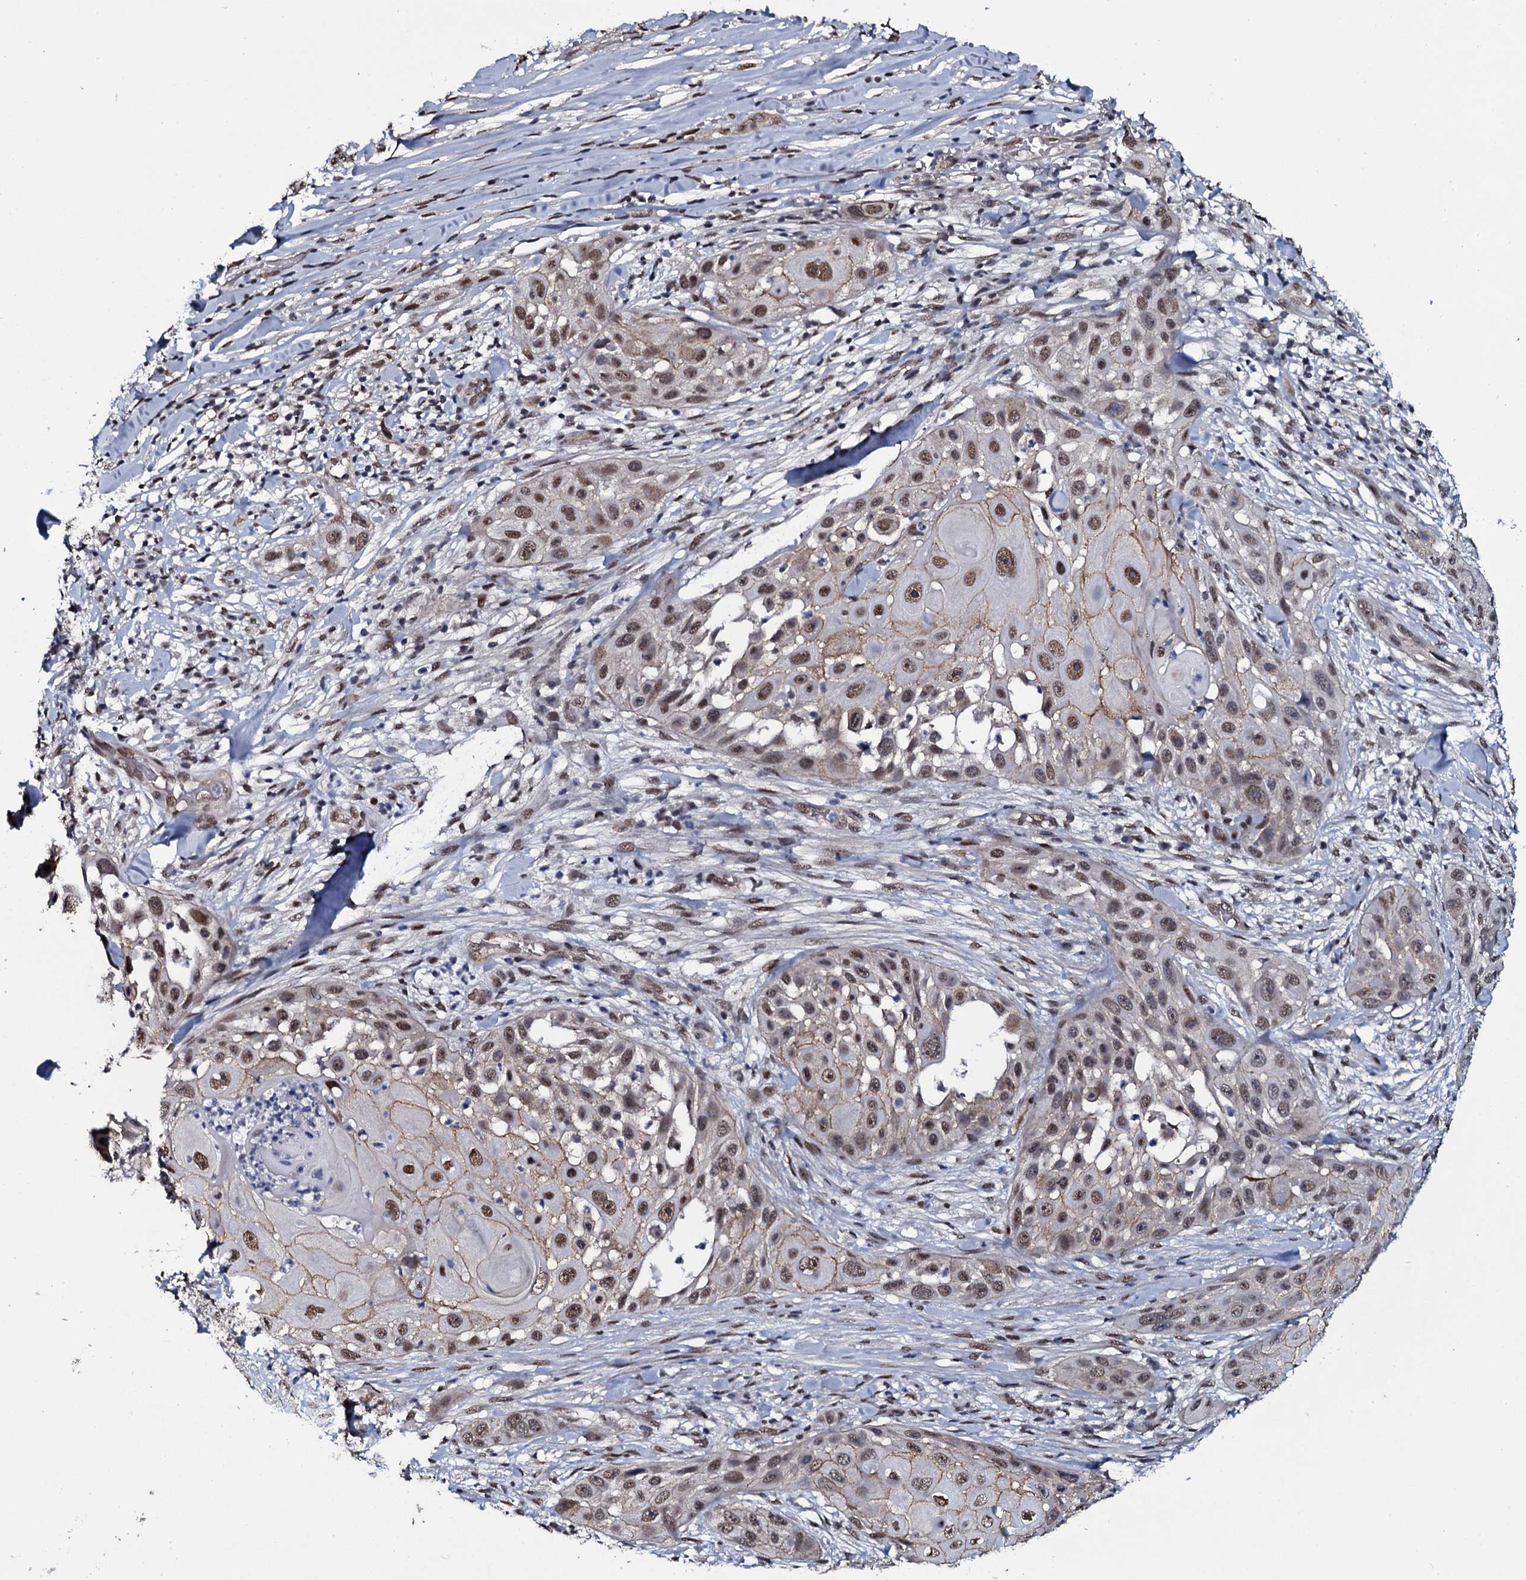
{"staining": {"intensity": "moderate", "quantity": ">75%", "location": "cytoplasmic/membranous,nuclear"}, "tissue": "skin cancer", "cell_type": "Tumor cells", "image_type": "cancer", "snomed": [{"axis": "morphology", "description": "Squamous cell carcinoma, NOS"}, {"axis": "topography", "description": "Skin"}], "caption": "High-power microscopy captured an immunohistochemistry (IHC) micrograph of skin squamous cell carcinoma, revealing moderate cytoplasmic/membranous and nuclear positivity in approximately >75% of tumor cells.", "gene": "SH2D4B", "patient": {"sex": "female", "age": 44}}